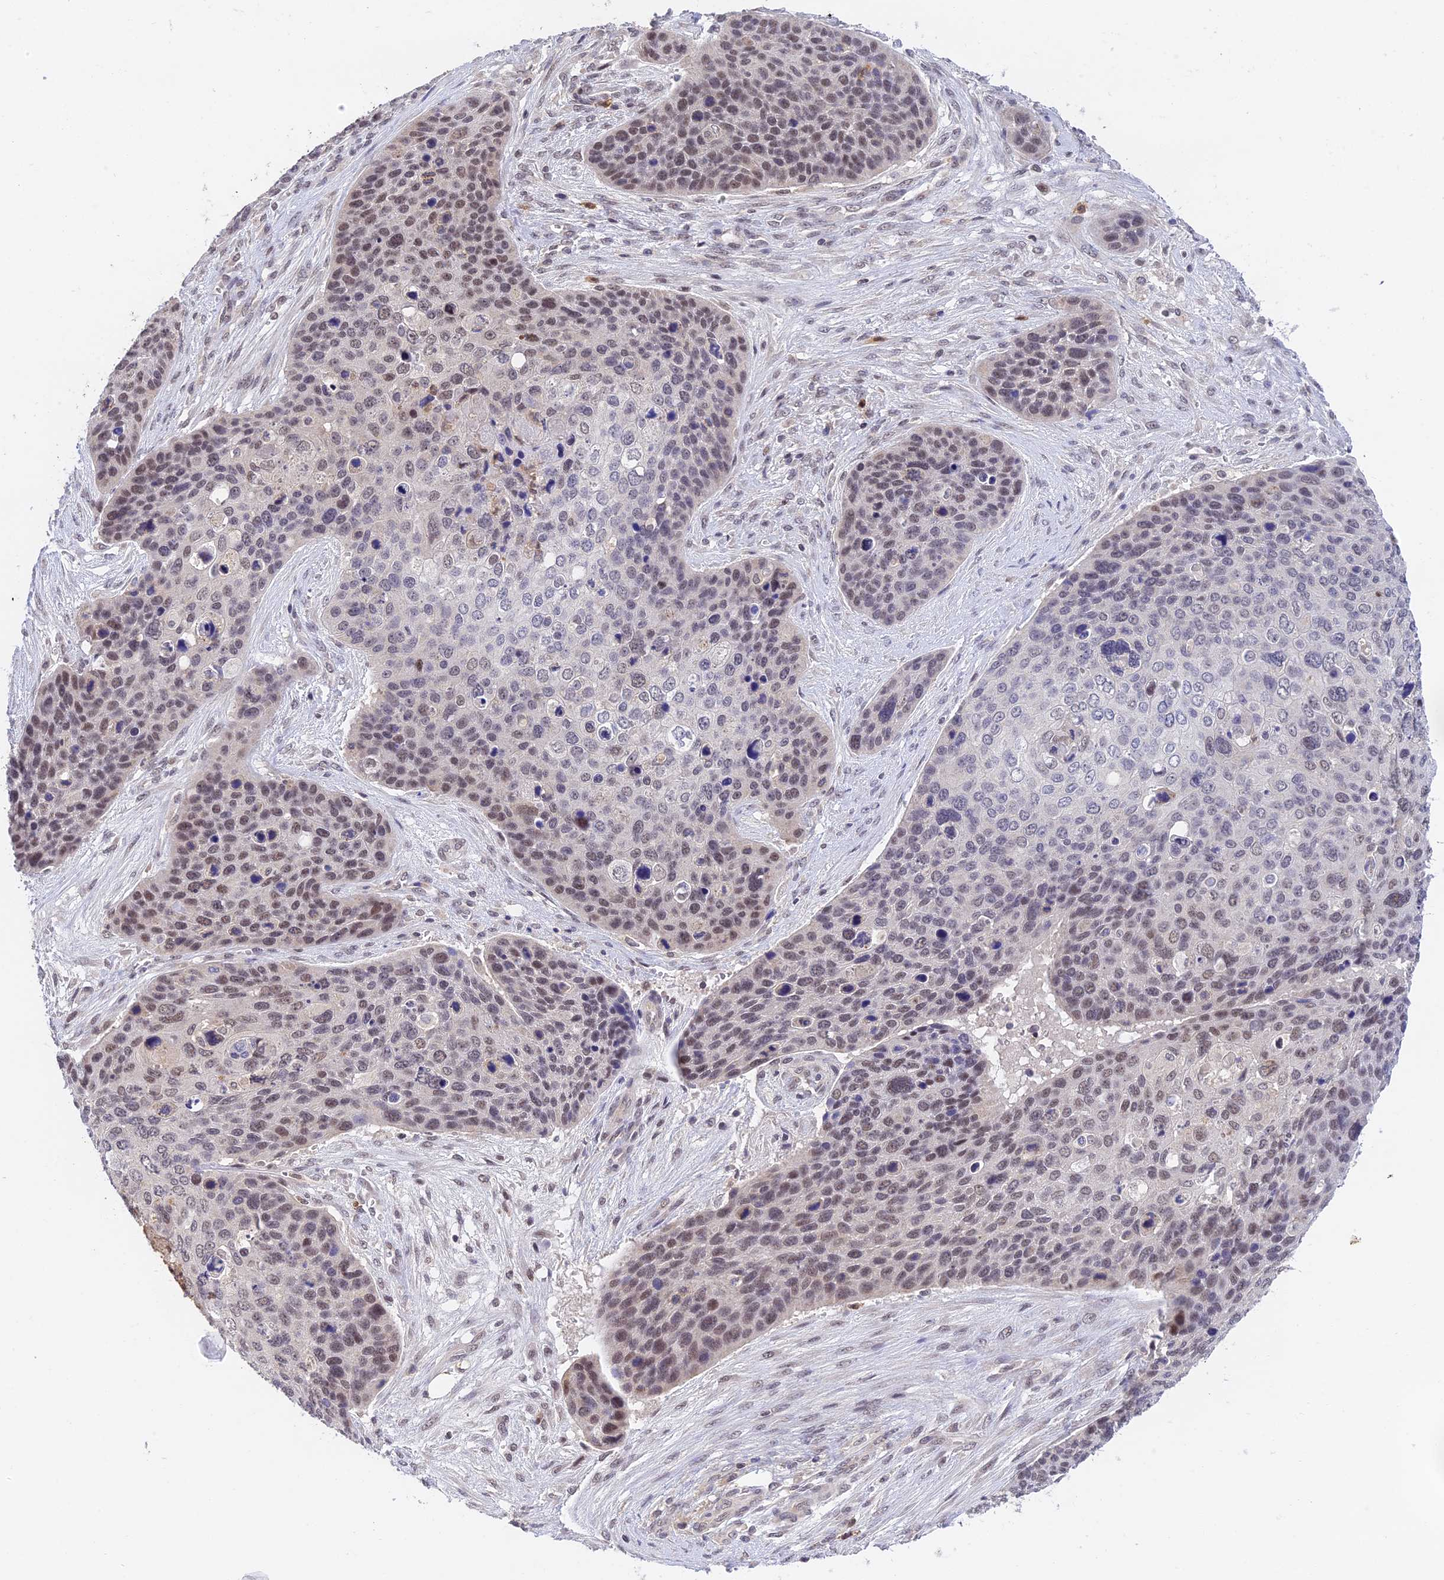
{"staining": {"intensity": "weak", "quantity": "25%-75%", "location": "nuclear"}, "tissue": "skin cancer", "cell_type": "Tumor cells", "image_type": "cancer", "snomed": [{"axis": "morphology", "description": "Basal cell carcinoma"}, {"axis": "topography", "description": "Skin"}], "caption": "Tumor cells display low levels of weak nuclear staining in approximately 25%-75% of cells in basal cell carcinoma (skin).", "gene": "PEX16", "patient": {"sex": "female", "age": 74}}